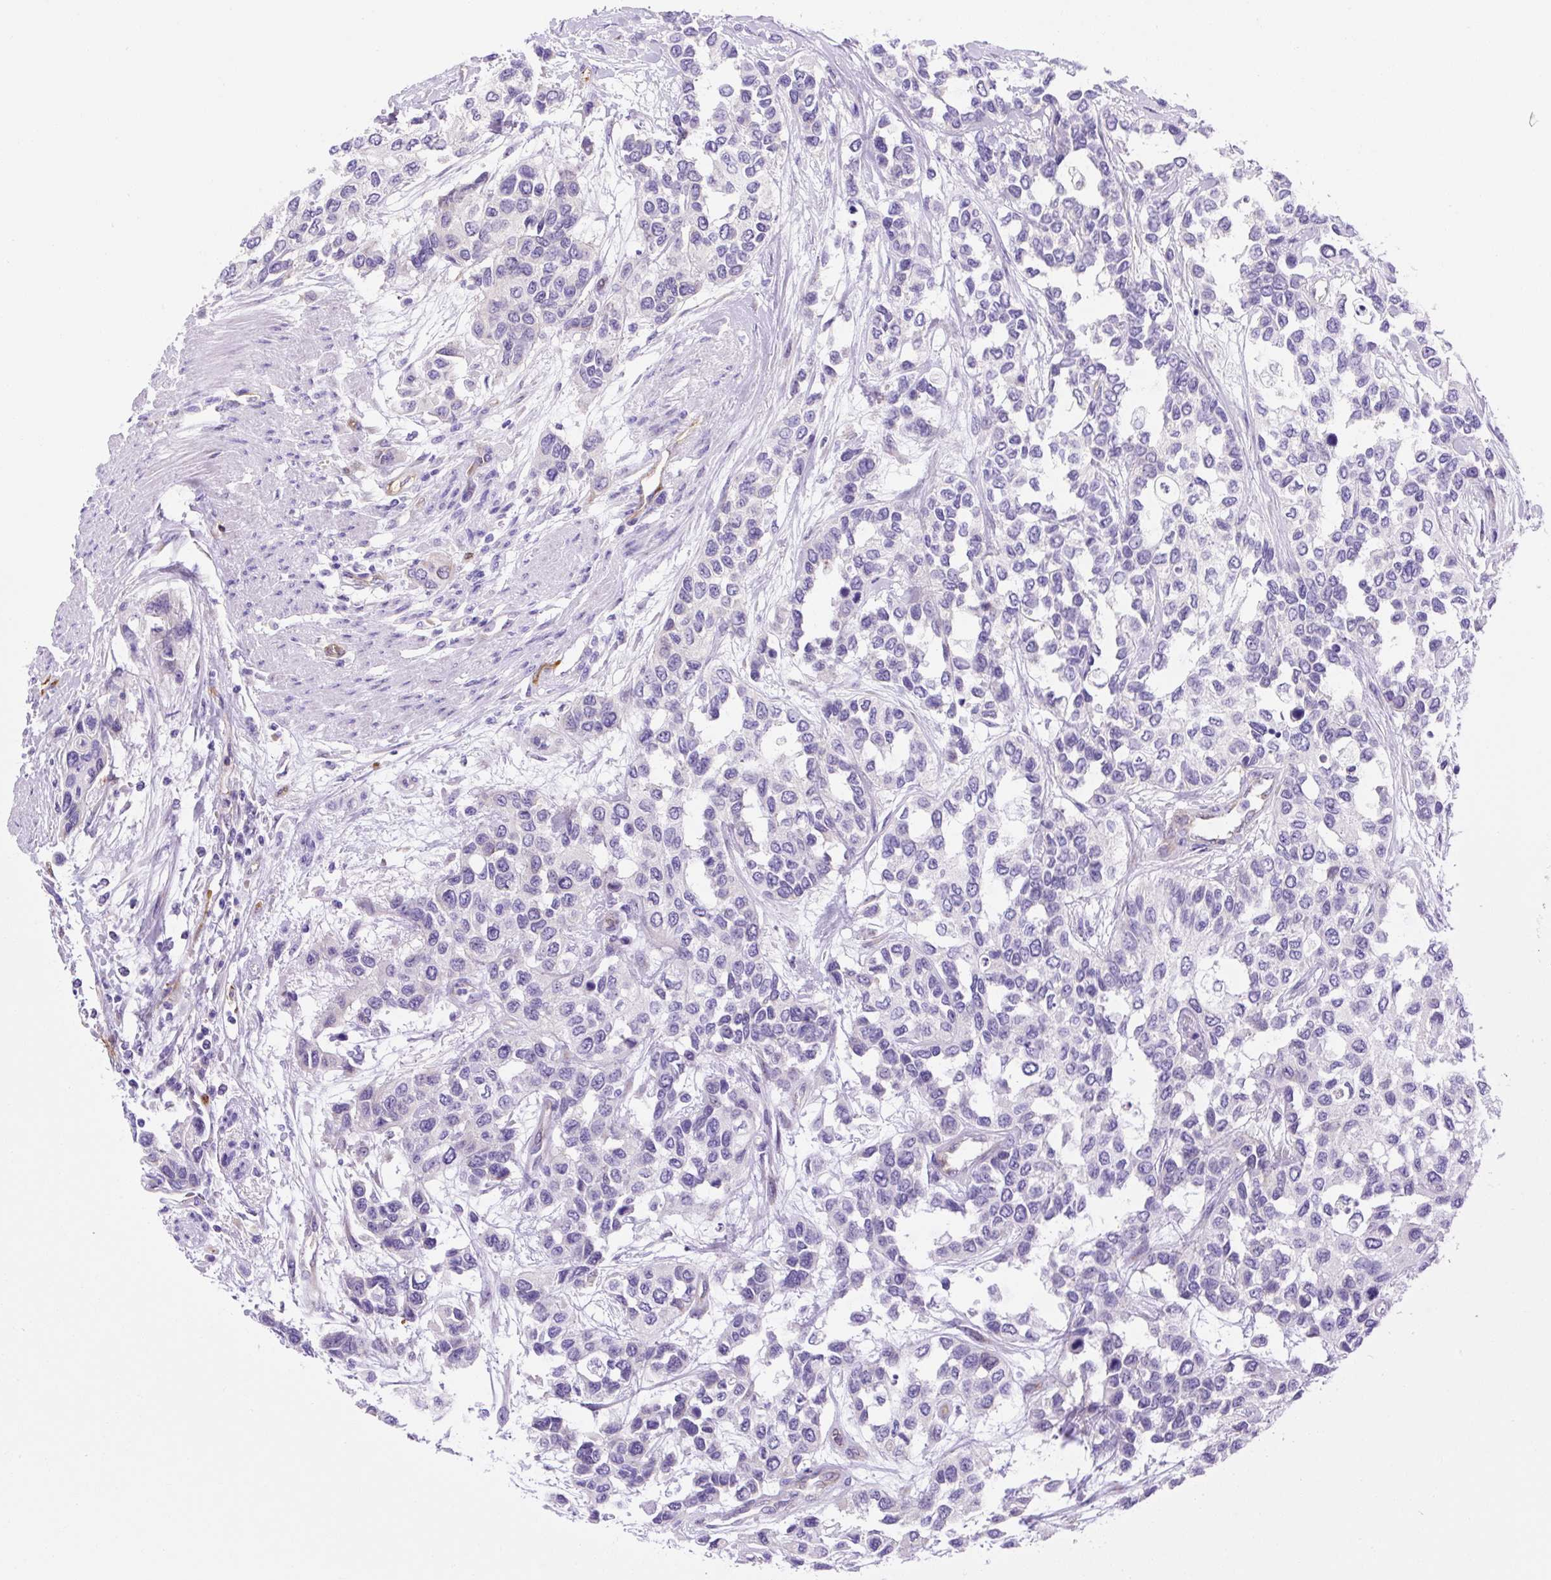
{"staining": {"intensity": "negative", "quantity": "none", "location": "none"}, "tissue": "urothelial cancer", "cell_type": "Tumor cells", "image_type": "cancer", "snomed": [{"axis": "morphology", "description": "Normal tissue, NOS"}, {"axis": "morphology", "description": "Urothelial carcinoma, High grade"}, {"axis": "topography", "description": "Vascular tissue"}, {"axis": "topography", "description": "Urinary bladder"}], "caption": "This is an immunohistochemistry photomicrograph of urothelial carcinoma (high-grade). There is no expression in tumor cells.", "gene": "ASB4", "patient": {"sex": "female", "age": 56}}